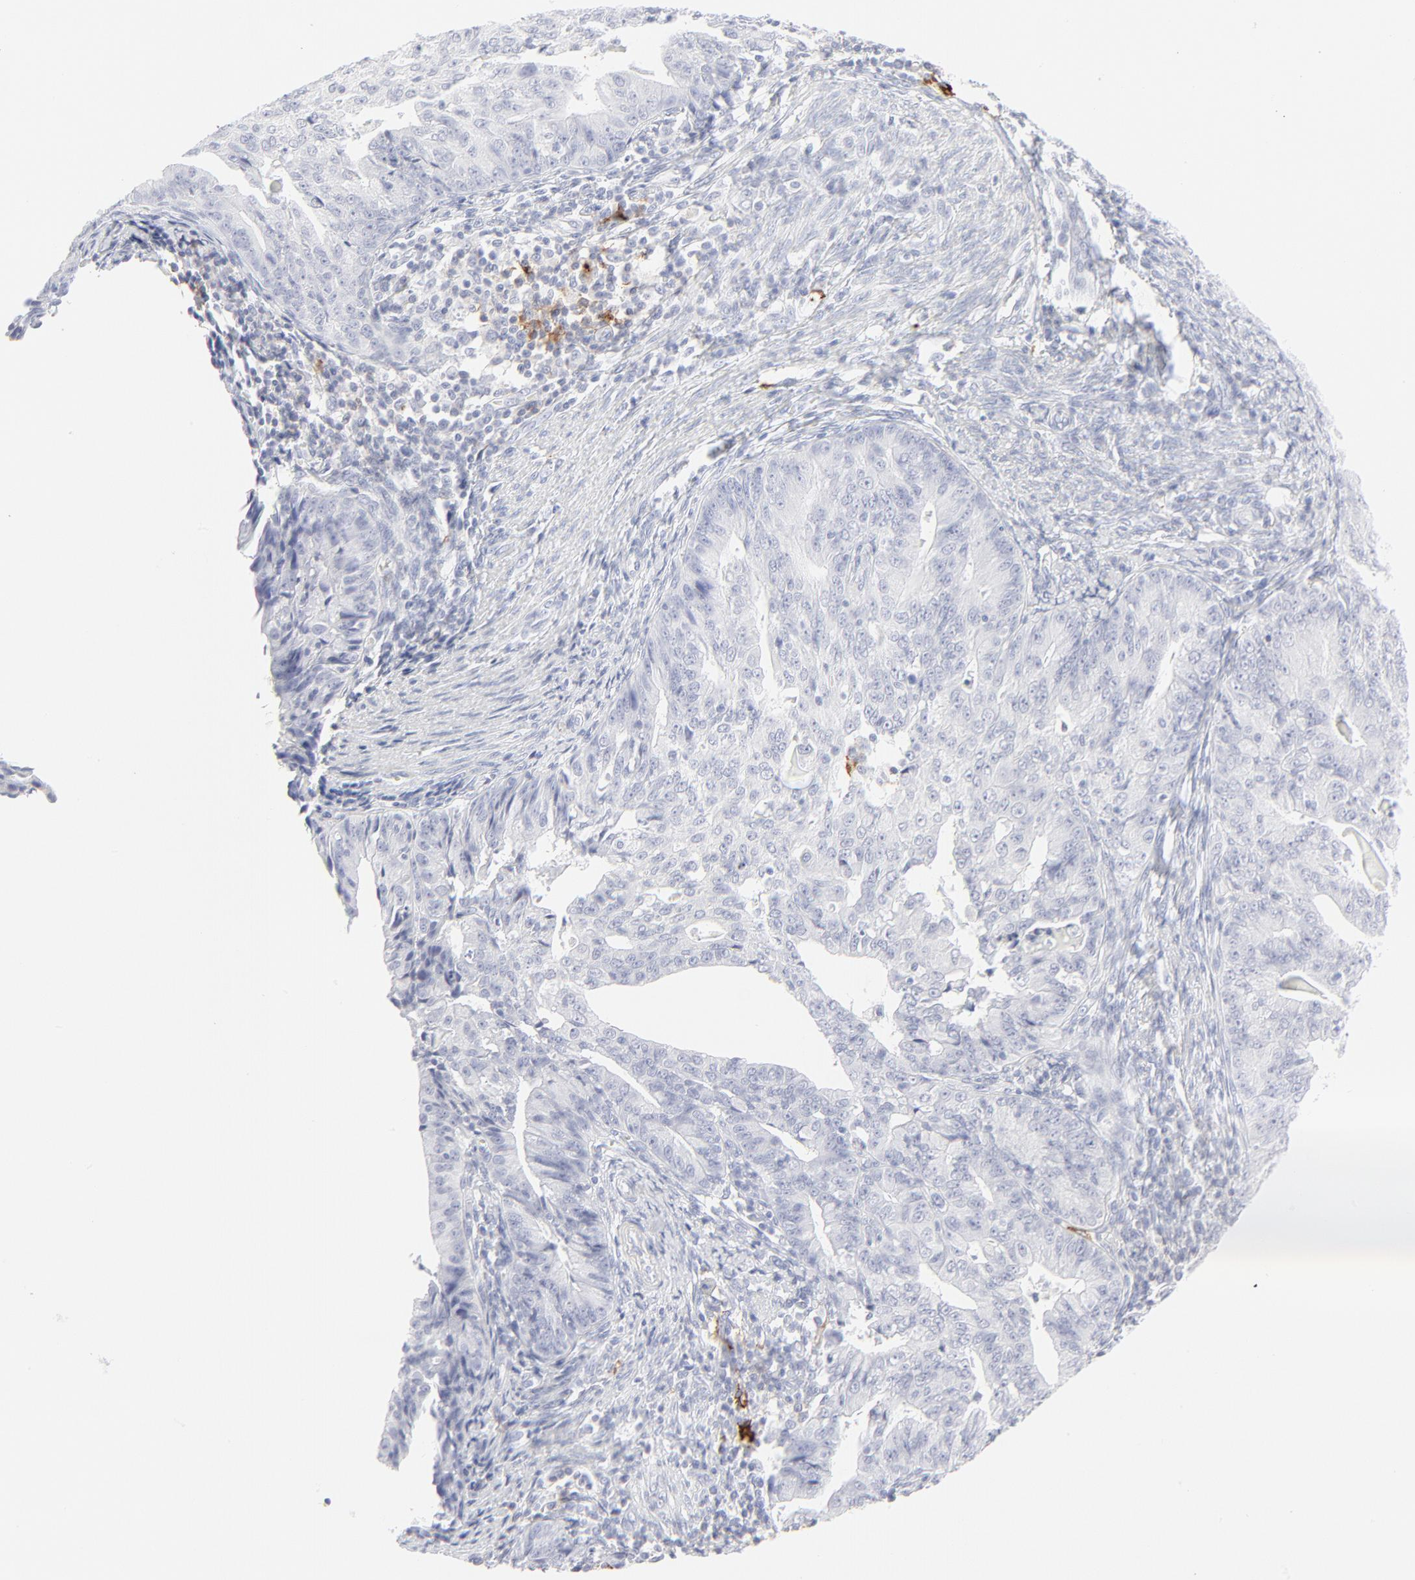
{"staining": {"intensity": "negative", "quantity": "none", "location": "none"}, "tissue": "endometrial cancer", "cell_type": "Tumor cells", "image_type": "cancer", "snomed": [{"axis": "morphology", "description": "Adenocarcinoma, NOS"}, {"axis": "topography", "description": "Endometrium"}], "caption": "Tumor cells show no significant protein expression in adenocarcinoma (endometrial). (Stains: DAB immunohistochemistry with hematoxylin counter stain, Microscopy: brightfield microscopy at high magnification).", "gene": "CCR7", "patient": {"sex": "female", "age": 56}}